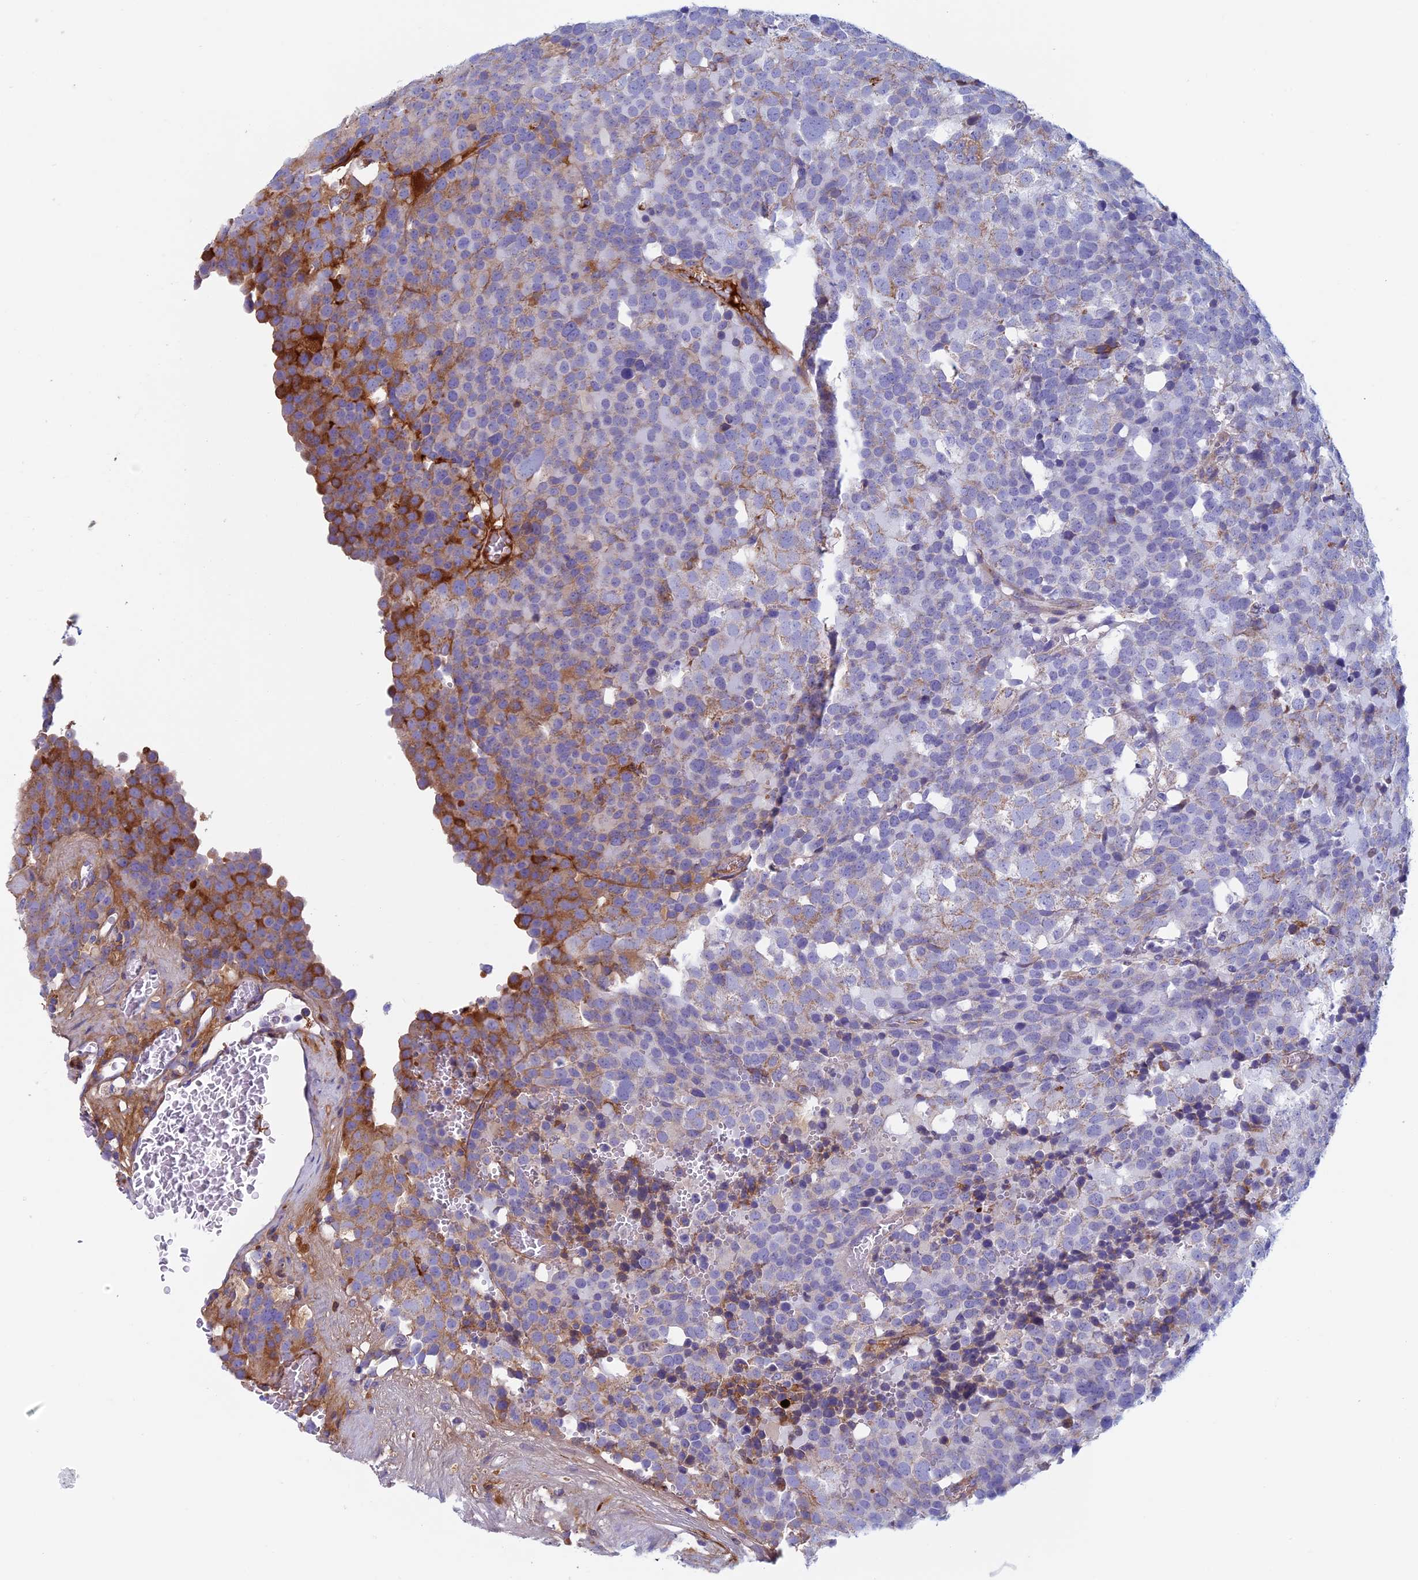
{"staining": {"intensity": "moderate", "quantity": "25%-75%", "location": "cytoplasmic/membranous"}, "tissue": "testis cancer", "cell_type": "Tumor cells", "image_type": "cancer", "snomed": [{"axis": "morphology", "description": "Seminoma, NOS"}, {"axis": "topography", "description": "Testis"}], "caption": "This is a histology image of IHC staining of testis cancer (seminoma), which shows moderate positivity in the cytoplasmic/membranous of tumor cells.", "gene": "NDUFB9", "patient": {"sex": "male", "age": 71}}